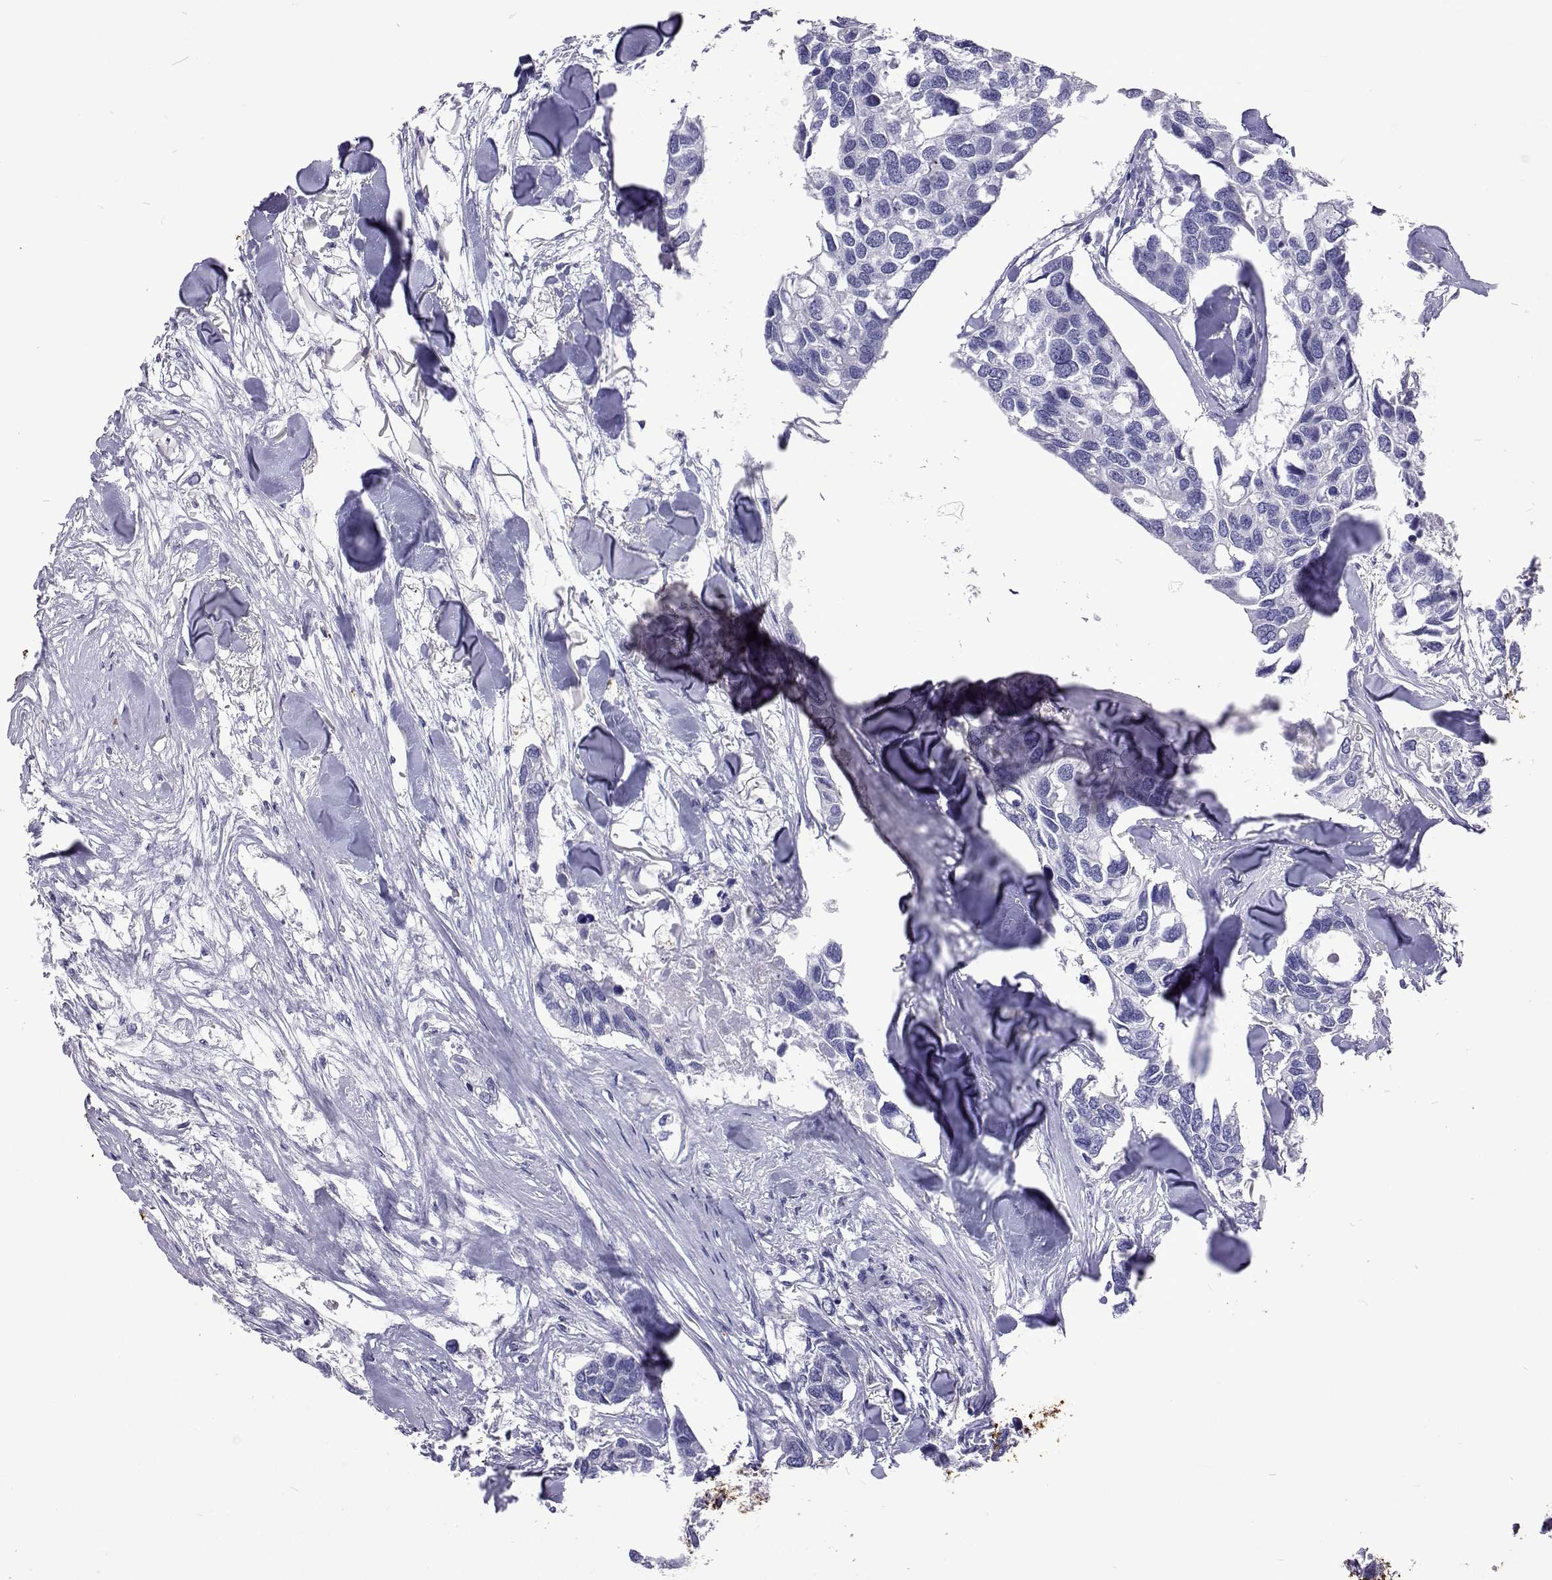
{"staining": {"intensity": "negative", "quantity": "none", "location": "none"}, "tissue": "breast cancer", "cell_type": "Tumor cells", "image_type": "cancer", "snomed": [{"axis": "morphology", "description": "Duct carcinoma"}, {"axis": "topography", "description": "Breast"}], "caption": "Immunohistochemistry (IHC) micrograph of human breast cancer stained for a protein (brown), which exhibits no positivity in tumor cells.", "gene": "UMODL1", "patient": {"sex": "female", "age": 83}}